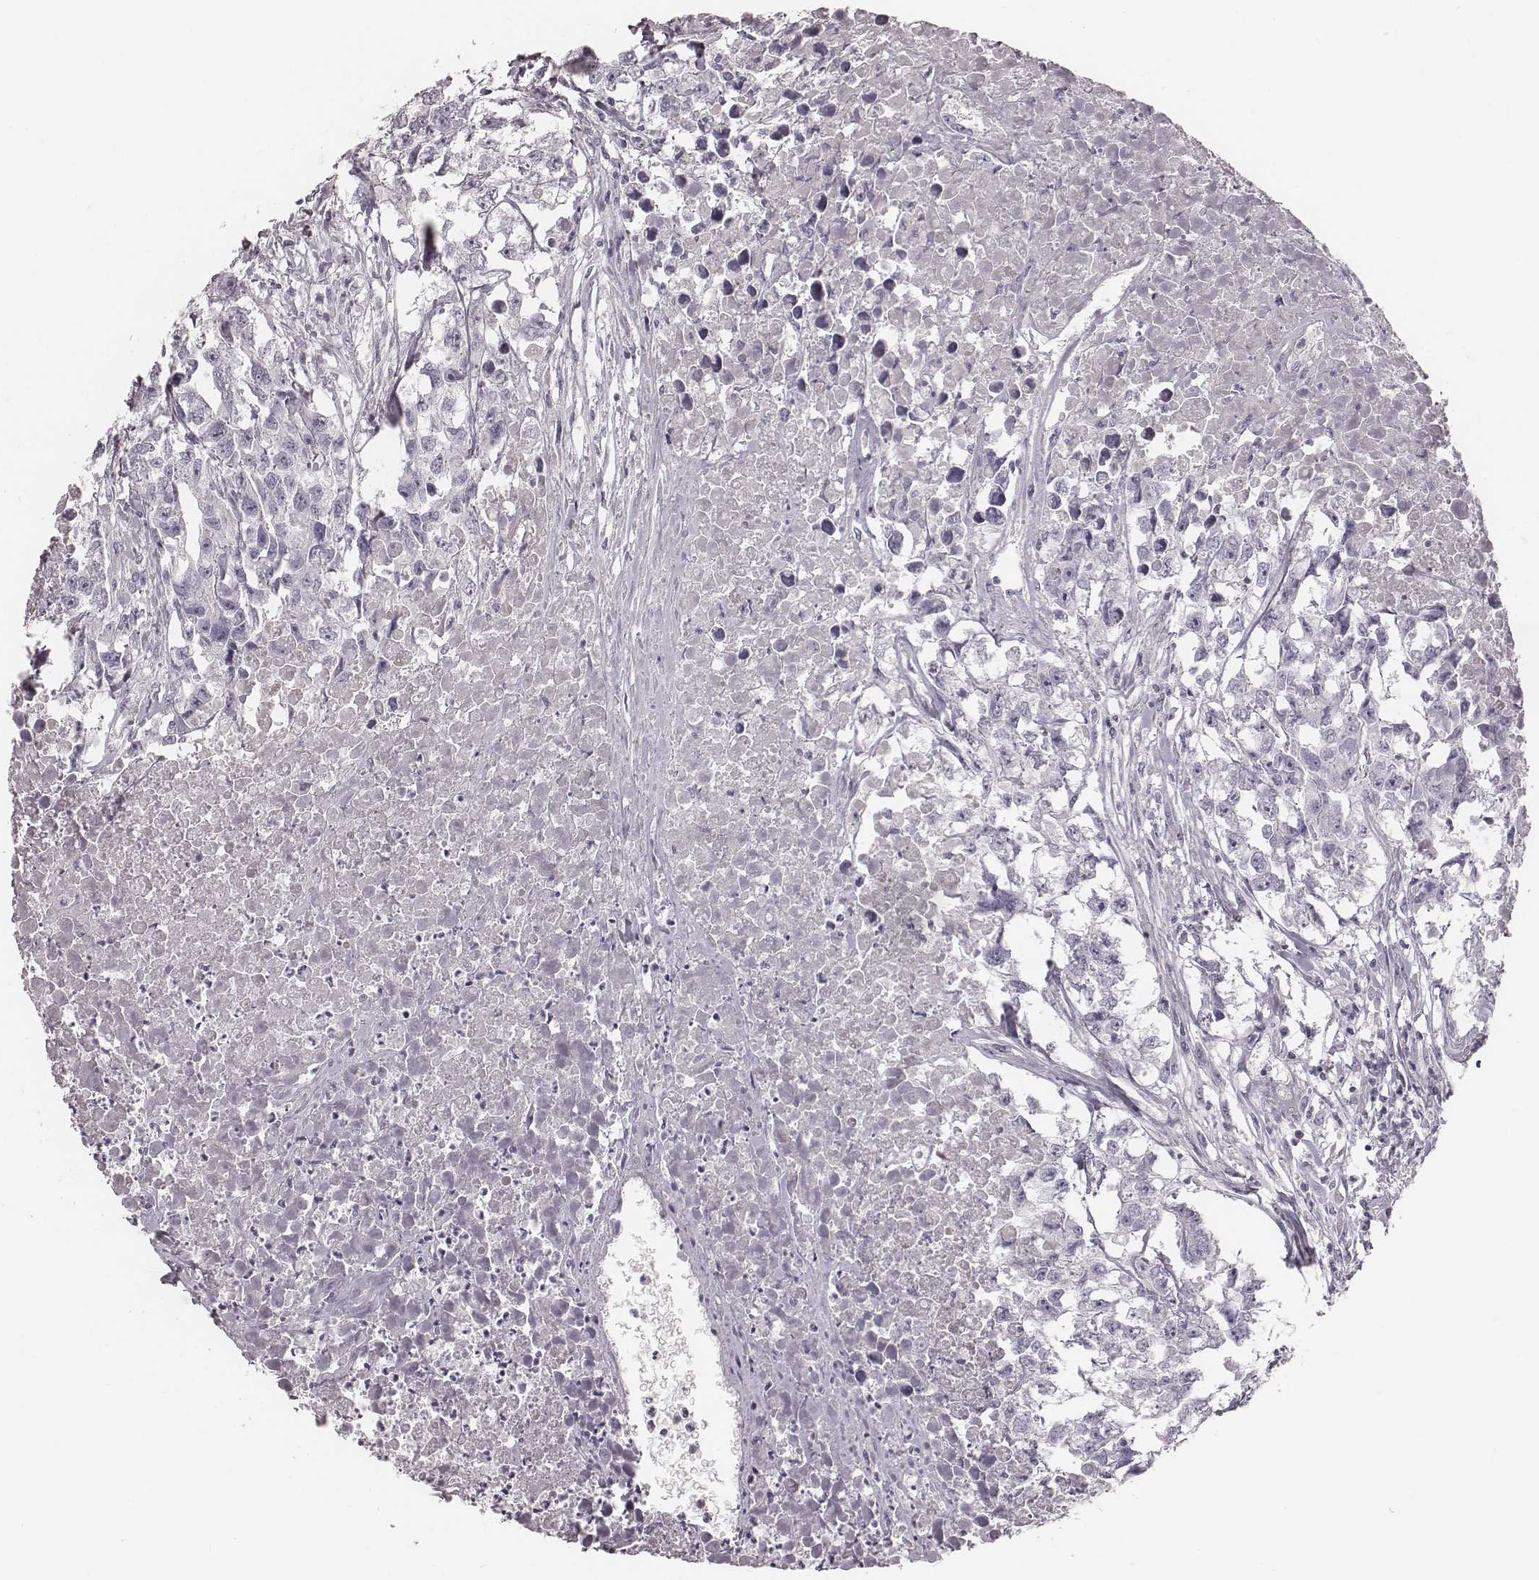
{"staining": {"intensity": "negative", "quantity": "none", "location": "none"}, "tissue": "testis cancer", "cell_type": "Tumor cells", "image_type": "cancer", "snomed": [{"axis": "morphology", "description": "Carcinoma, Embryonal, NOS"}, {"axis": "morphology", "description": "Teratoma, malignant, NOS"}, {"axis": "topography", "description": "Testis"}], "caption": "Immunohistochemistry of human testis cancer shows no positivity in tumor cells.", "gene": "S100Z", "patient": {"sex": "male", "age": 44}}